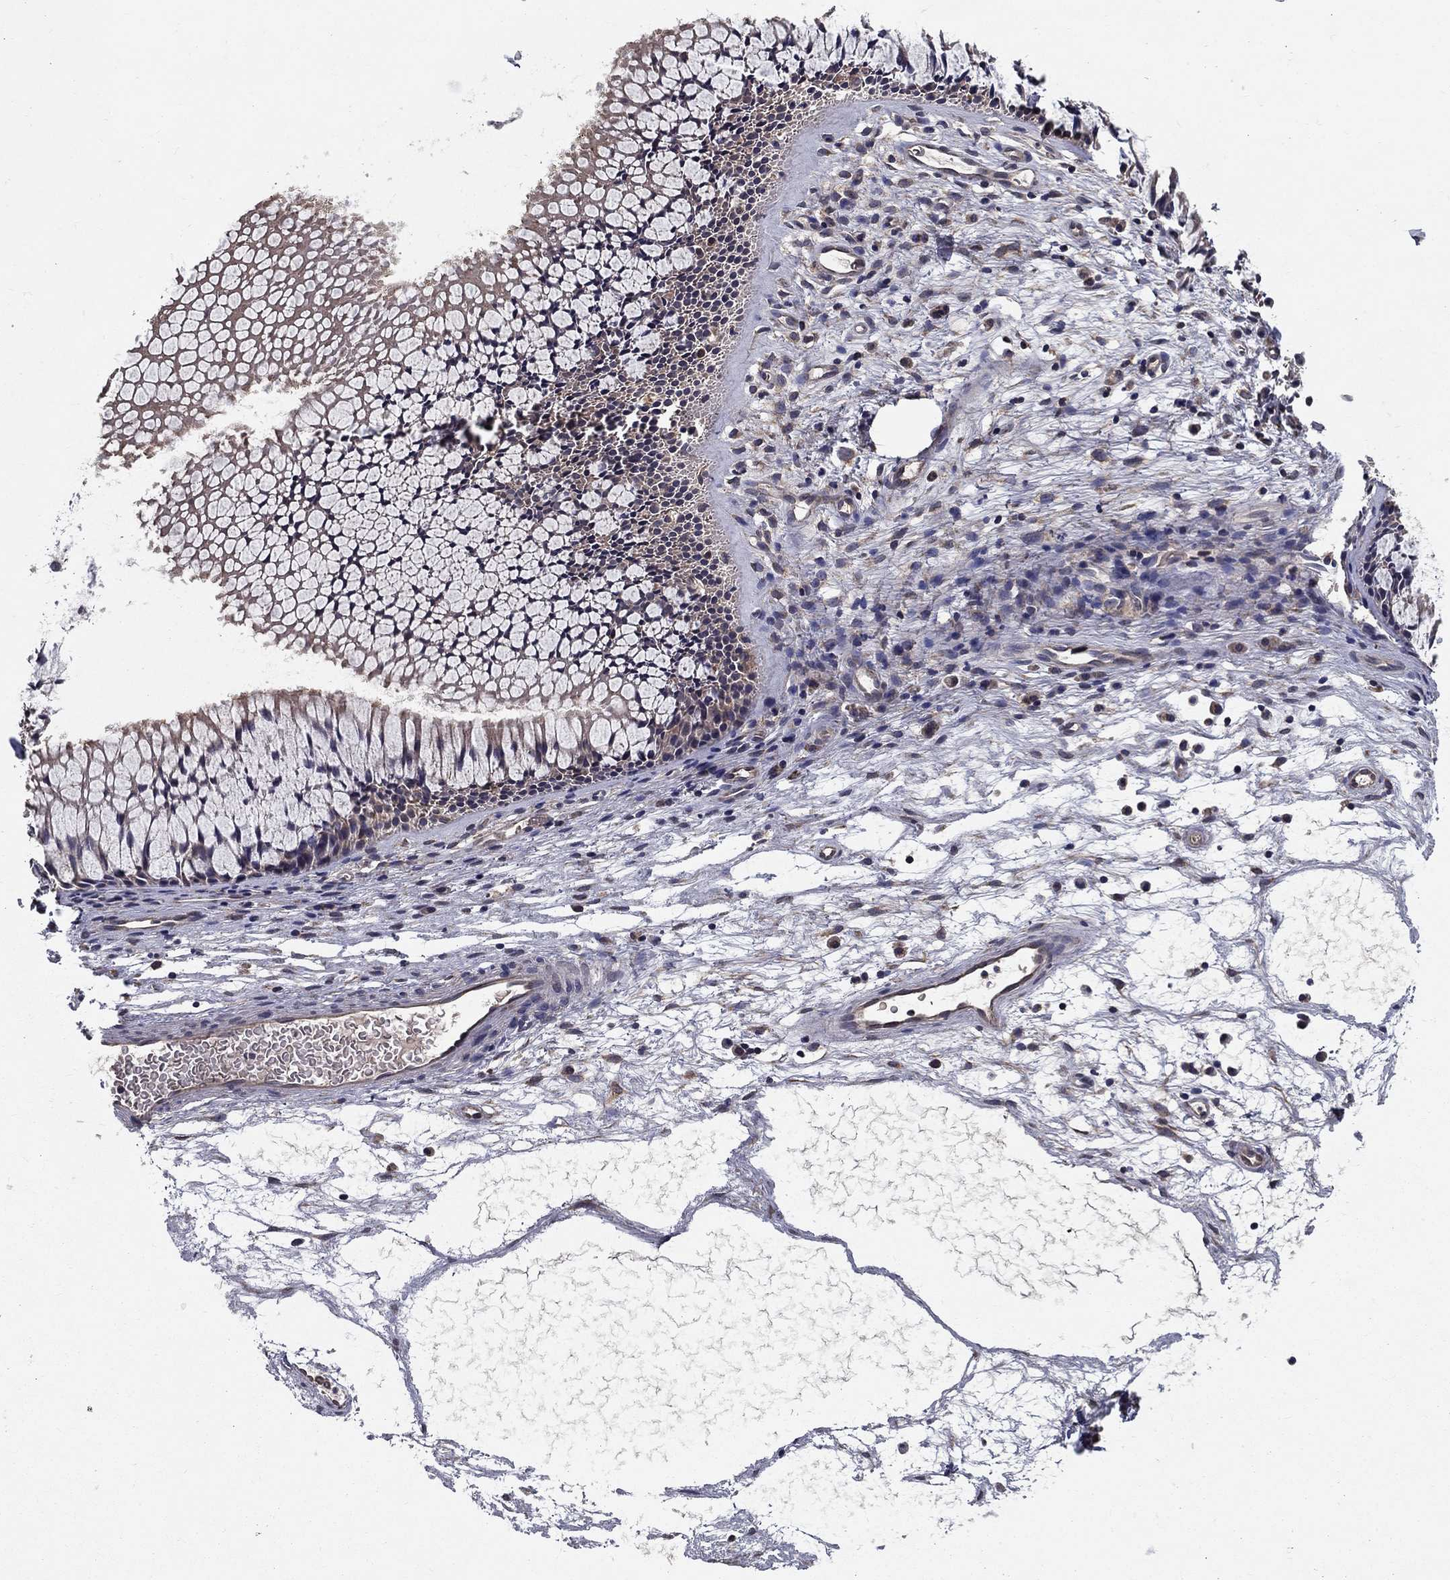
{"staining": {"intensity": "negative", "quantity": "none", "location": "none"}, "tissue": "nasopharynx", "cell_type": "Respiratory epithelial cells", "image_type": "normal", "snomed": [{"axis": "morphology", "description": "Normal tissue, NOS"}, {"axis": "topography", "description": "Nasopharynx"}], "caption": "The immunohistochemistry histopathology image has no significant positivity in respiratory epithelial cells of nasopharynx.", "gene": "SLC2A13", "patient": {"sex": "male", "age": 51}}